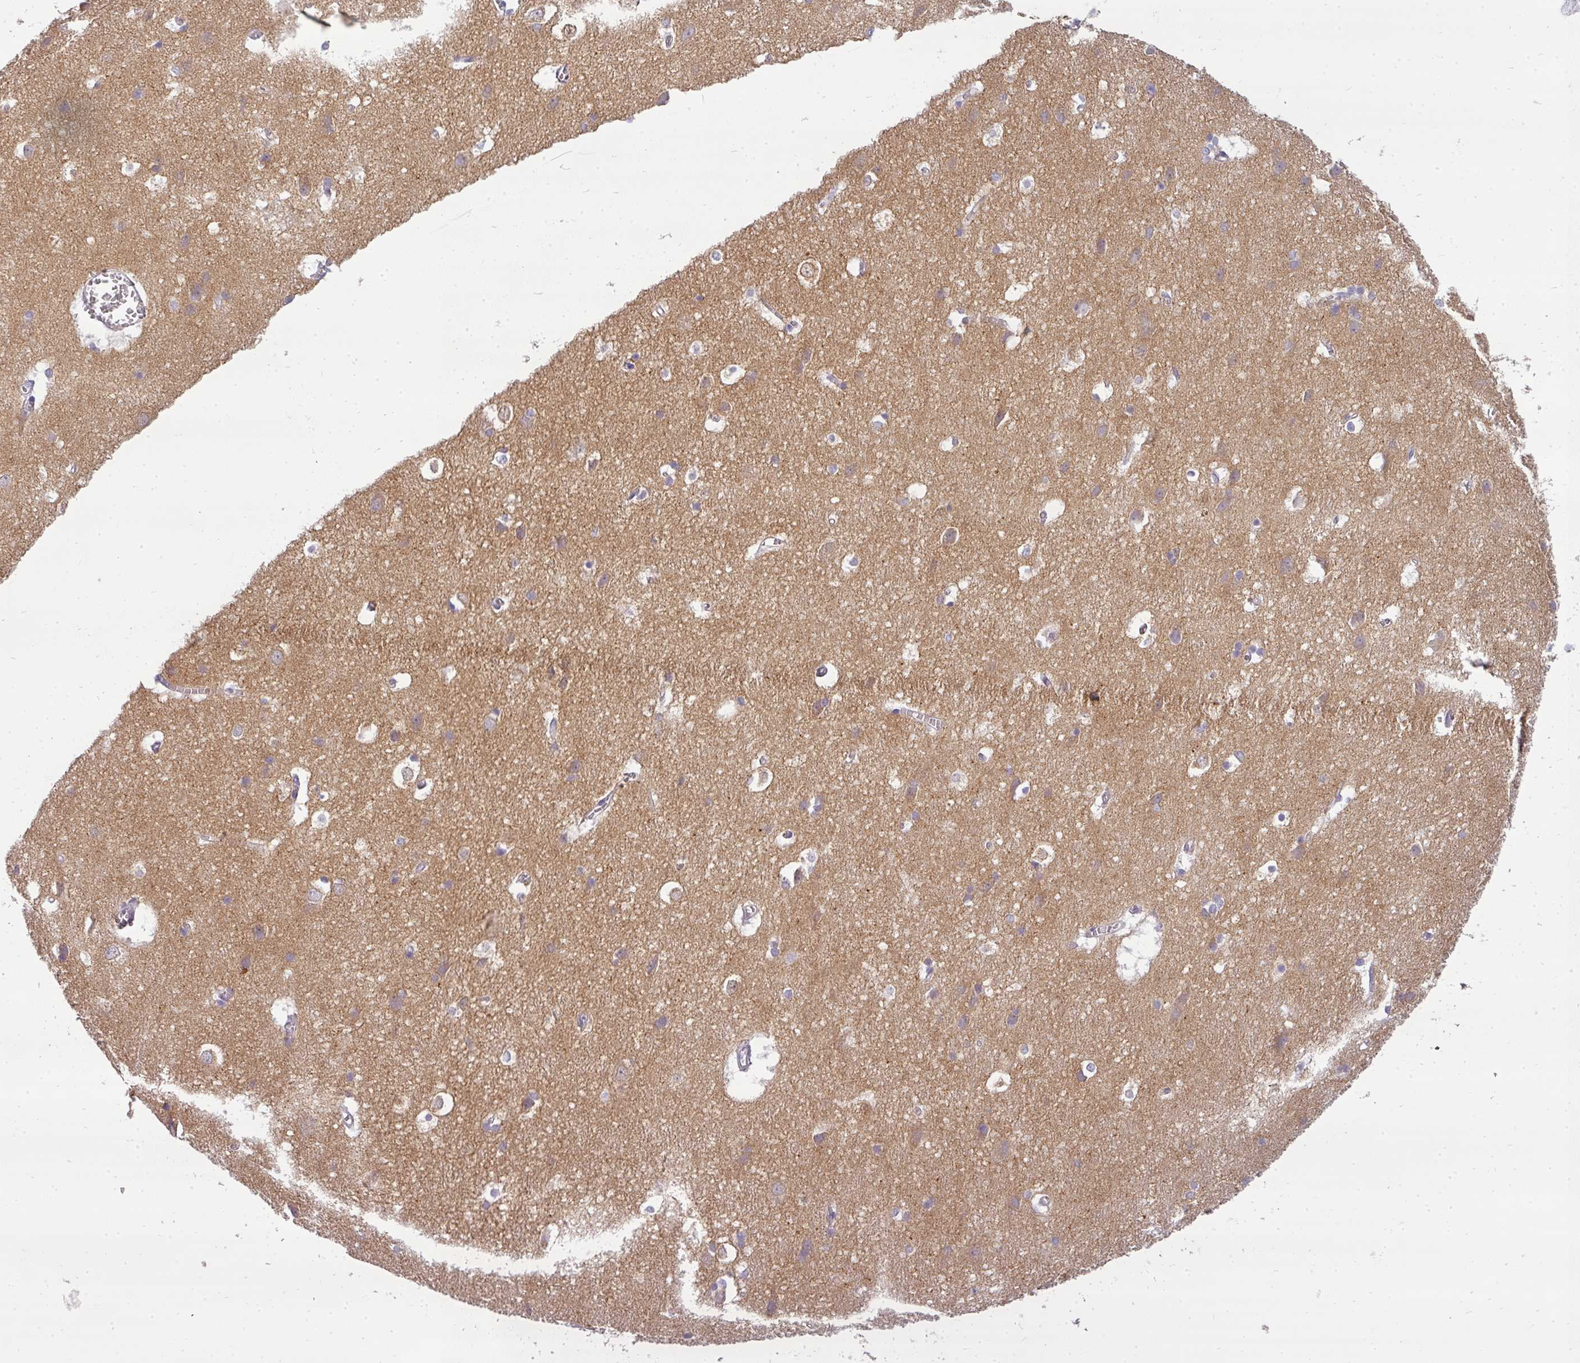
{"staining": {"intensity": "negative", "quantity": "none", "location": "none"}, "tissue": "cerebral cortex", "cell_type": "Endothelial cells", "image_type": "normal", "snomed": [{"axis": "morphology", "description": "Normal tissue, NOS"}, {"axis": "topography", "description": "Cerebral cortex"}], "caption": "Immunohistochemical staining of benign human cerebral cortex displays no significant staining in endothelial cells. The staining is performed using DAB brown chromogen with nuclei counter-stained in using hematoxylin.", "gene": "ATP6V1D", "patient": {"sex": "male", "age": 54}}